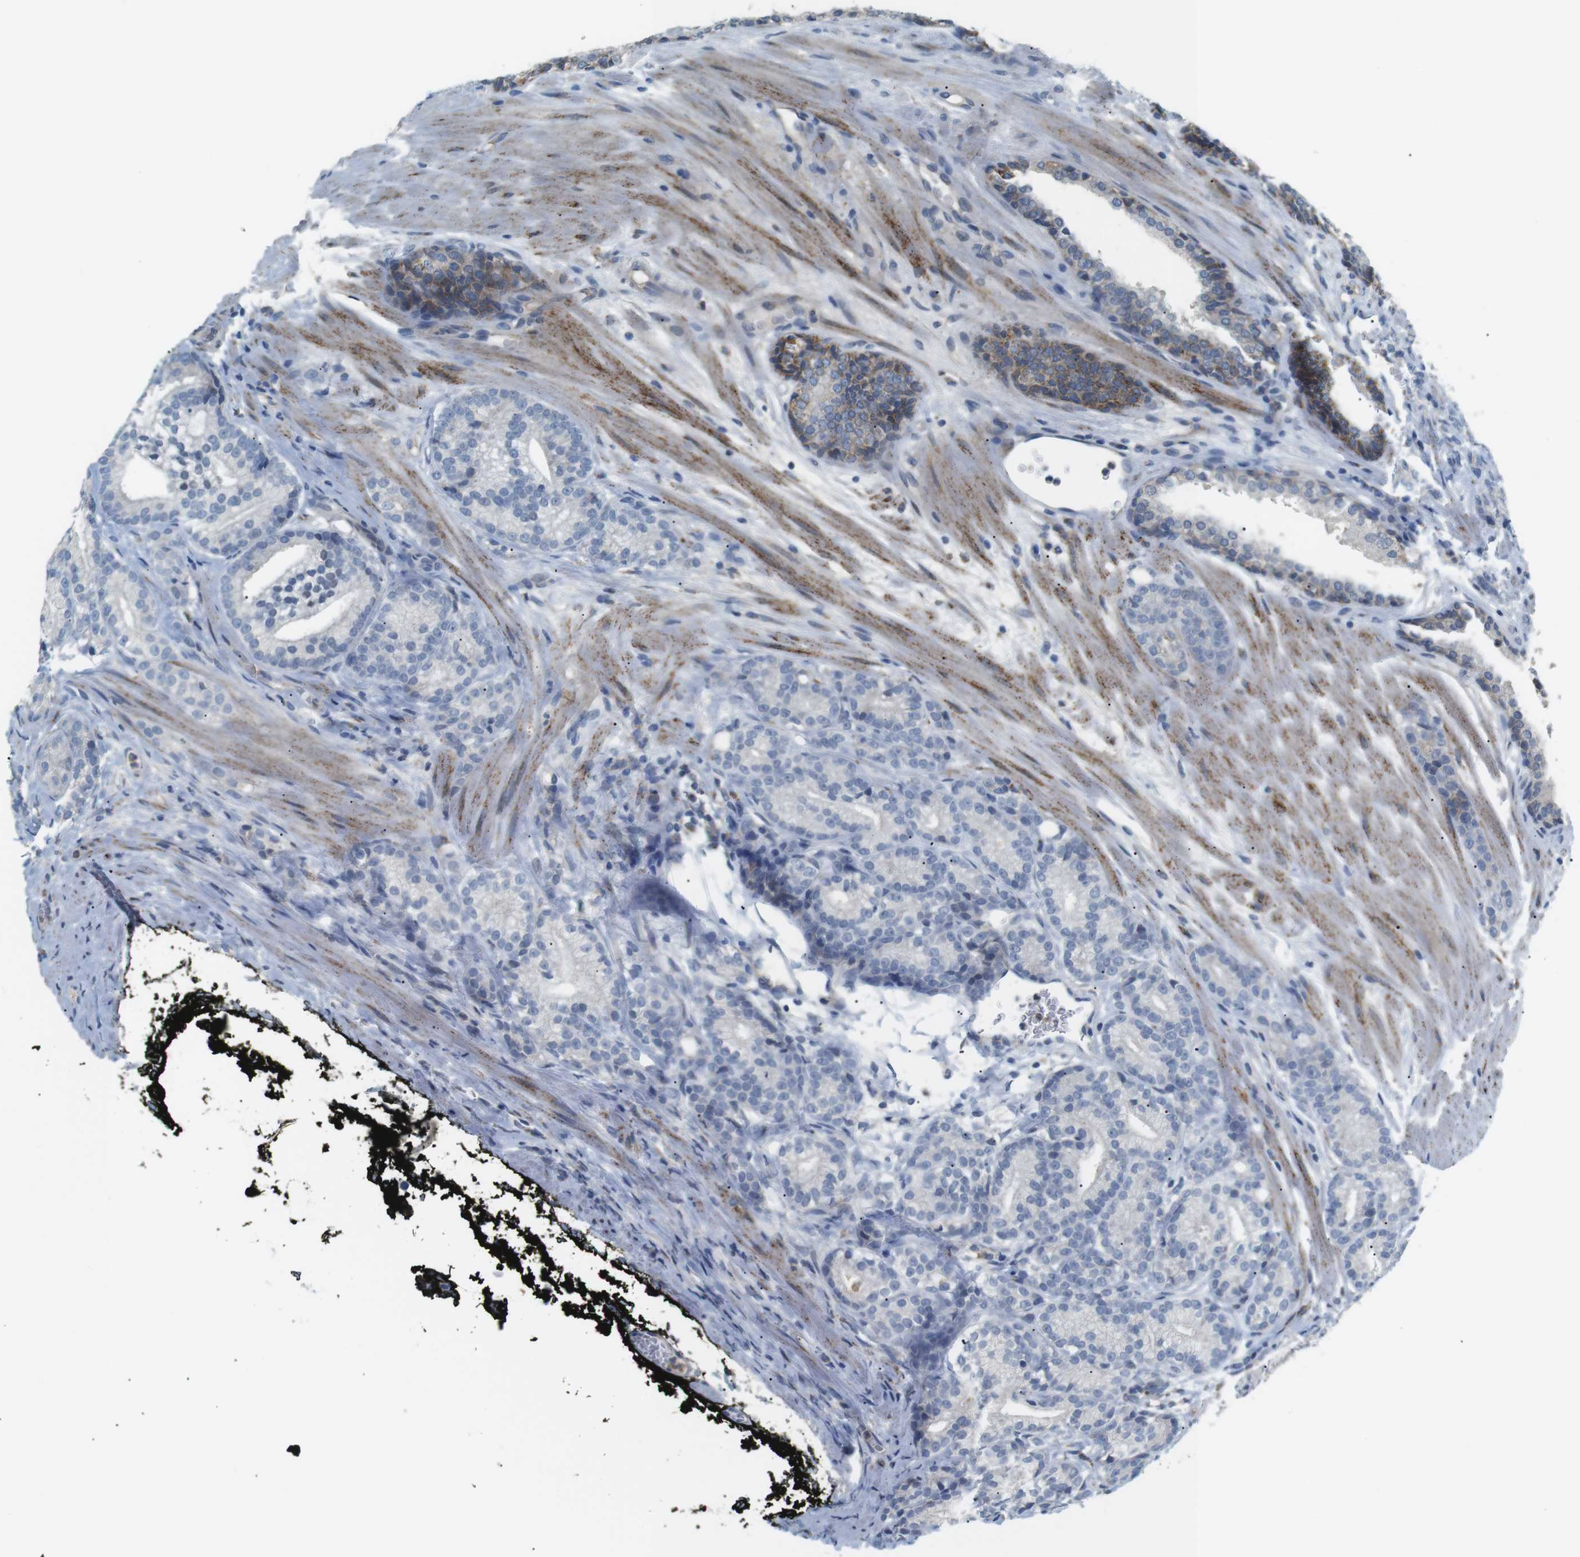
{"staining": {"intensity": "negative", "quantity": "none", "location": "none"}, "tissue": "prostate cancer", "cell_type": "Tumor cells", "image_type": "cancer", "snomed": [{"axis": "morphology", "description": "Adenocarcinoma, High grade"}, {"axis": "topography", "description": "Prostate"}], "caption": "This photomicrograph is of prostate cancer stained with IHC to label a protein in brown with the nuclei are counter-stained blue. There is no staining in tumor cells. (IHC, brightfield microscopy, high magnification).", "gene": "CD300E", "patient": {"sex": "male", "age": 61}}